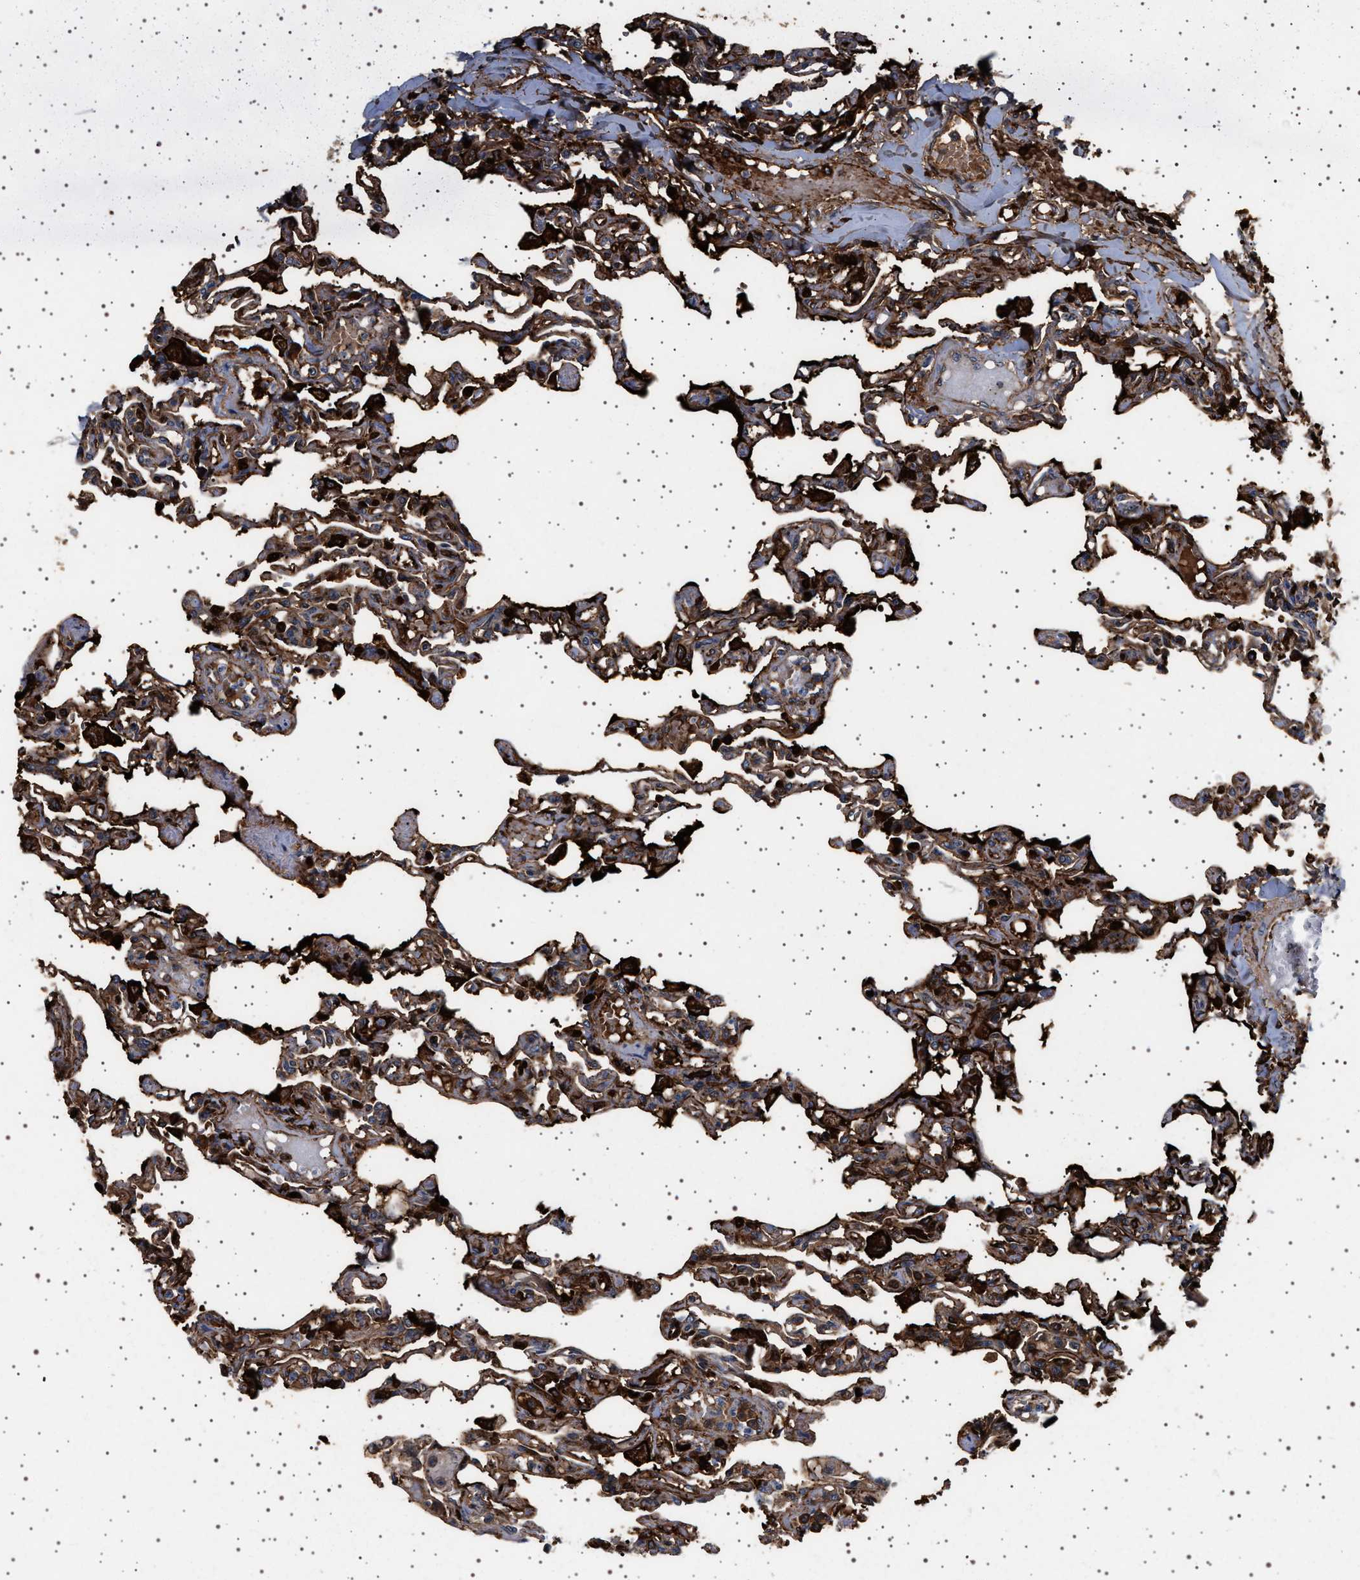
{"staining": {"intensity": "moderate", "quantity": ">75%", "location": "cytoplasmic/membranous"}, "tissue": "lung", "cell_type": "Alveolar cells", "image_type": "normal", "snomed": [{"axis": "morphology", "description": "Normal tissue, NOS"}, {"axis": "topography", "description": "Lung"}], "caption": "A medium amount of moderate cytoplasmic/membranous positivity is seen in about >75% of alveolar cells in benign lung.", "gene": "FICD", "patient": {"sex": "male", "age": 21}}